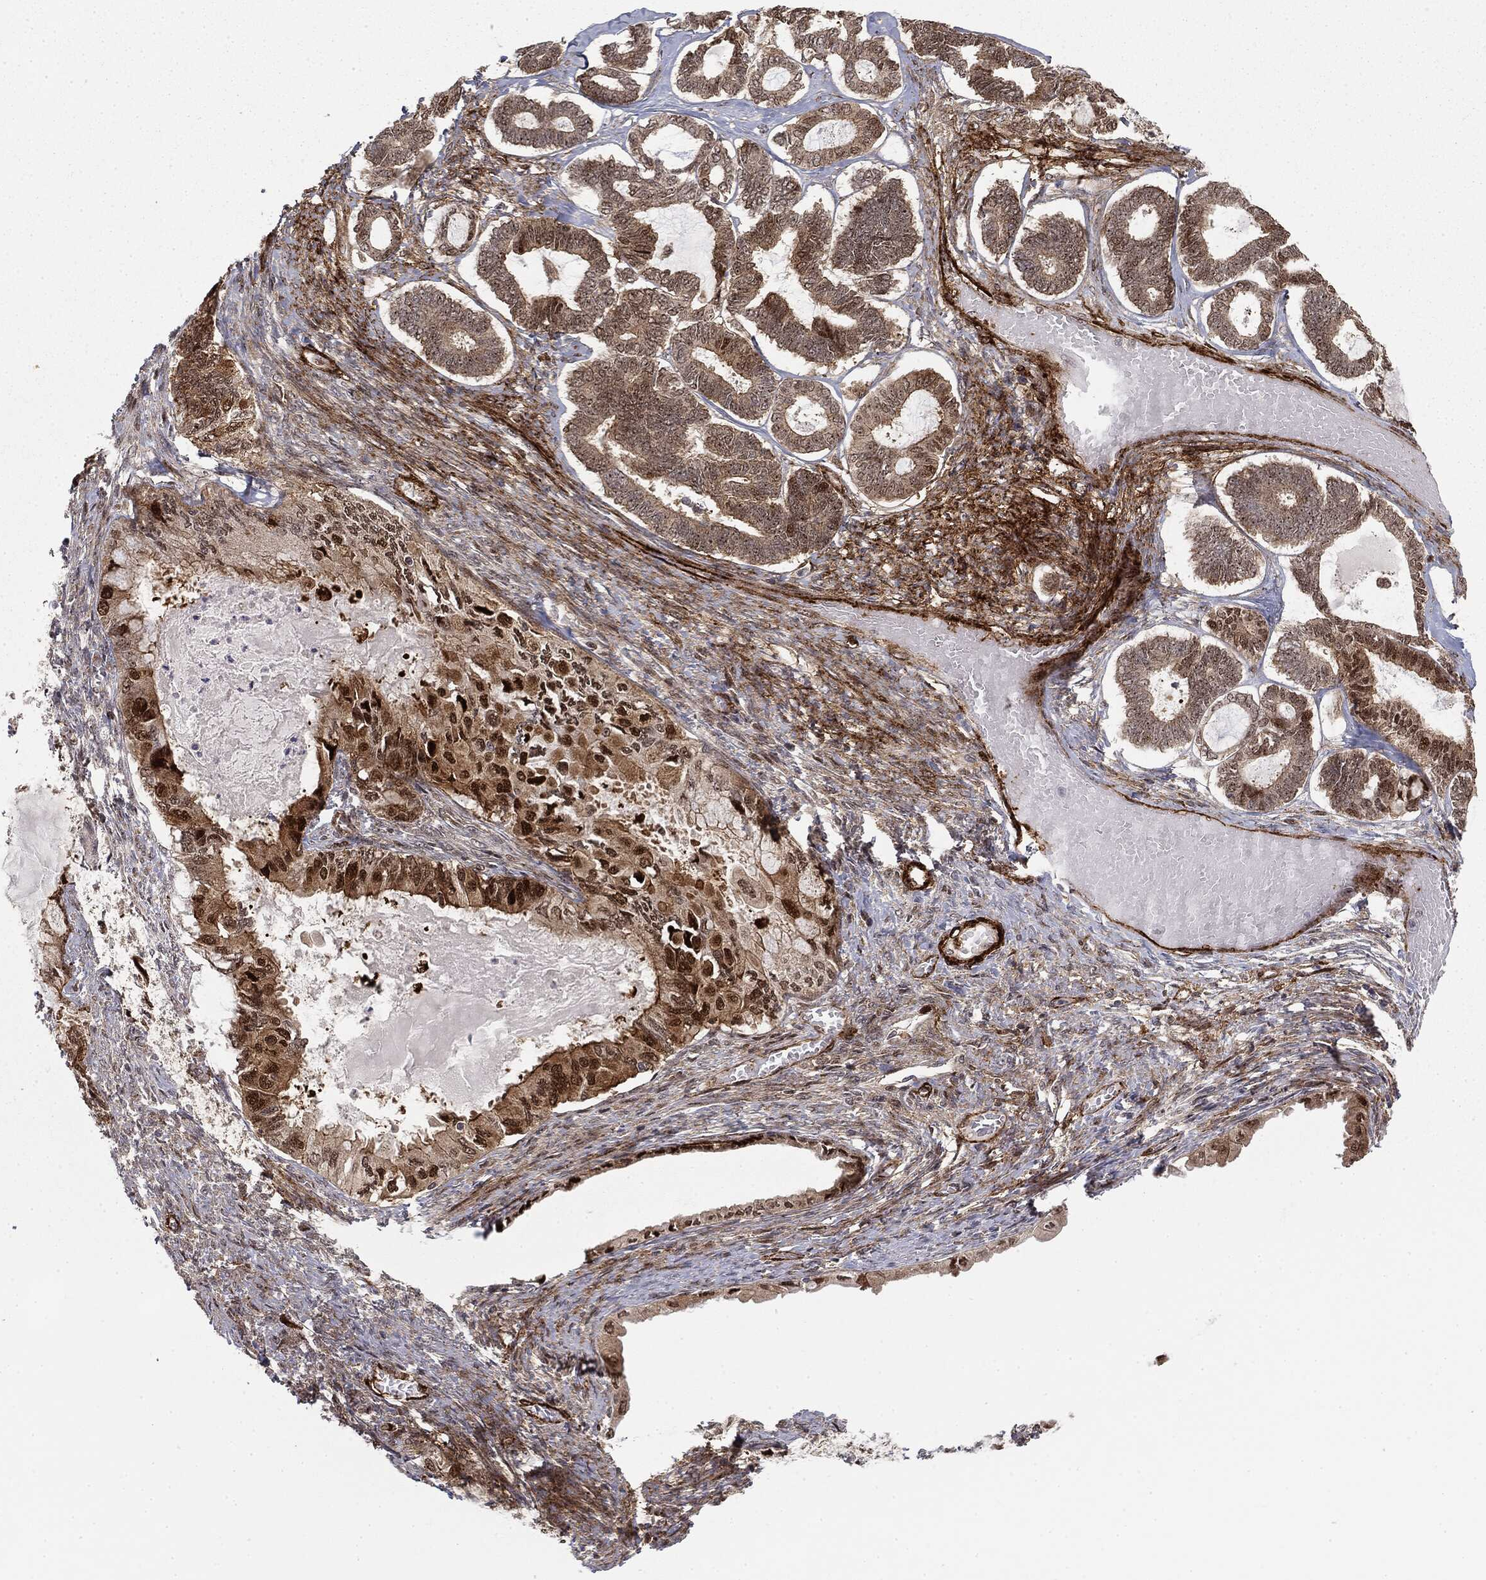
{"staining": {"intensity": "moderate", "quantity": "25%-75%", "location": "cytoplasmic/membranous"}, "tissue": "ovarian cancer", "cell_type": "Tumor cells", "image_type": "cancer", "snomed": [{"axis": "morphology", "description": "Carcinoma, endometroid"}, {"axis": "topography", "description": "Ovary"}], "caption": "Tumor cells exhibit medium levels of moderate cytoplasmic/membranous expression in approximately 25%-75% of cells in endometroid carcinoma (ovarian).", "gene": "PTEN", "patient": {"sex": "female", "age": 70}}